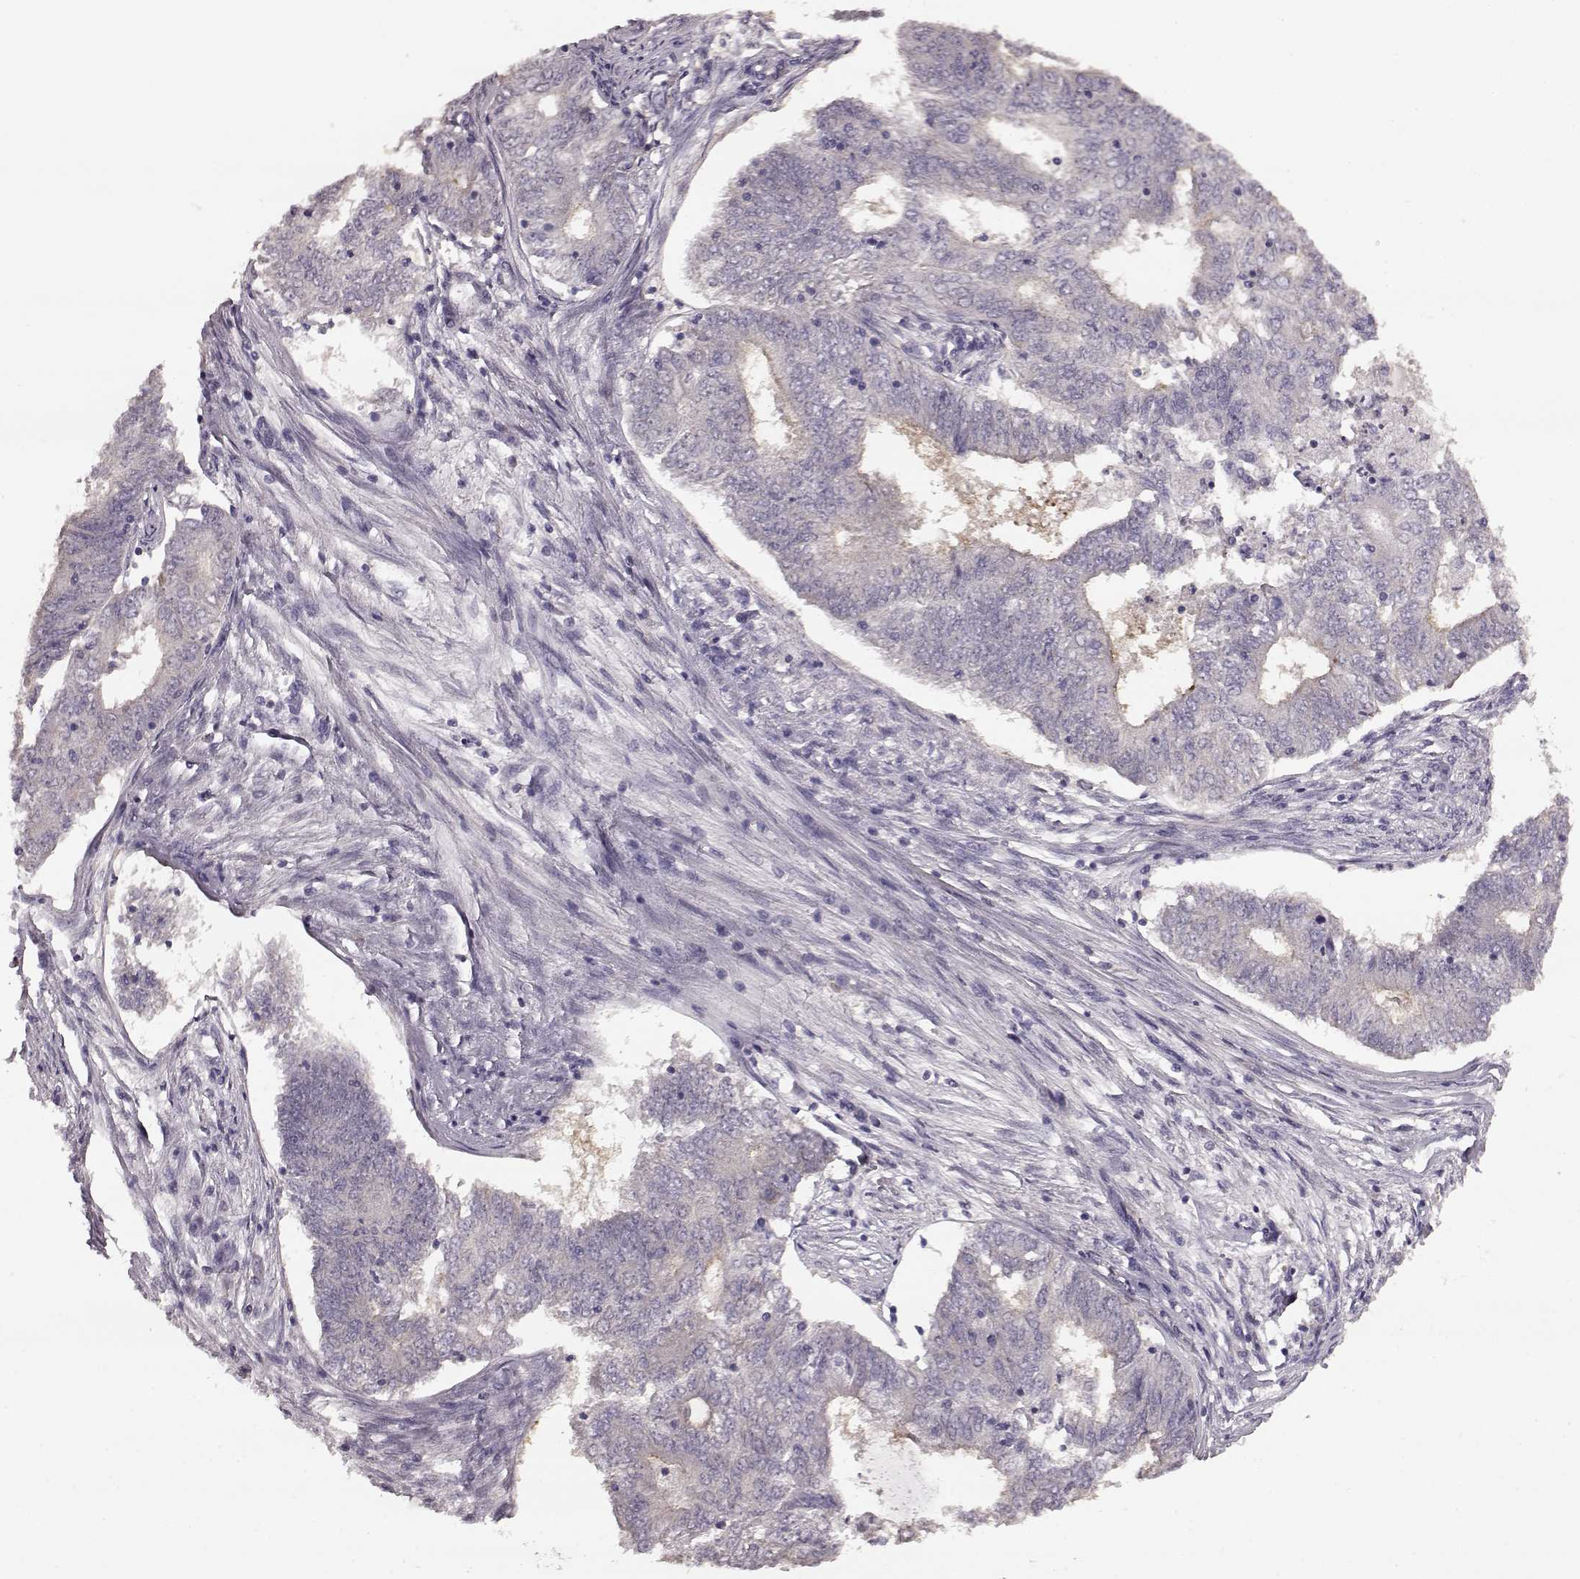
{"staining": {"intensity": "negative", "quantity": "none", "location": "none"}, "tissue": "endometrial cancer", "cell_type": "Tumor cells", "image_type": "cancer", "snomed": [{"axis": "morphology", "description": "Adenocarcinoma, NOS"}, {"axis": "topography", "description": "Endometrium"}], "caption": "IHC image of endometrial cancer stained for a protein (brown), which demonstrates no staining in tumor cells. (Brightfield microscopy of DAB (3,3'-diaminobenzidine) IHC at high magnification).", "gene": "SLC52A3", "patient": {"sex": "female", "age": 62}}